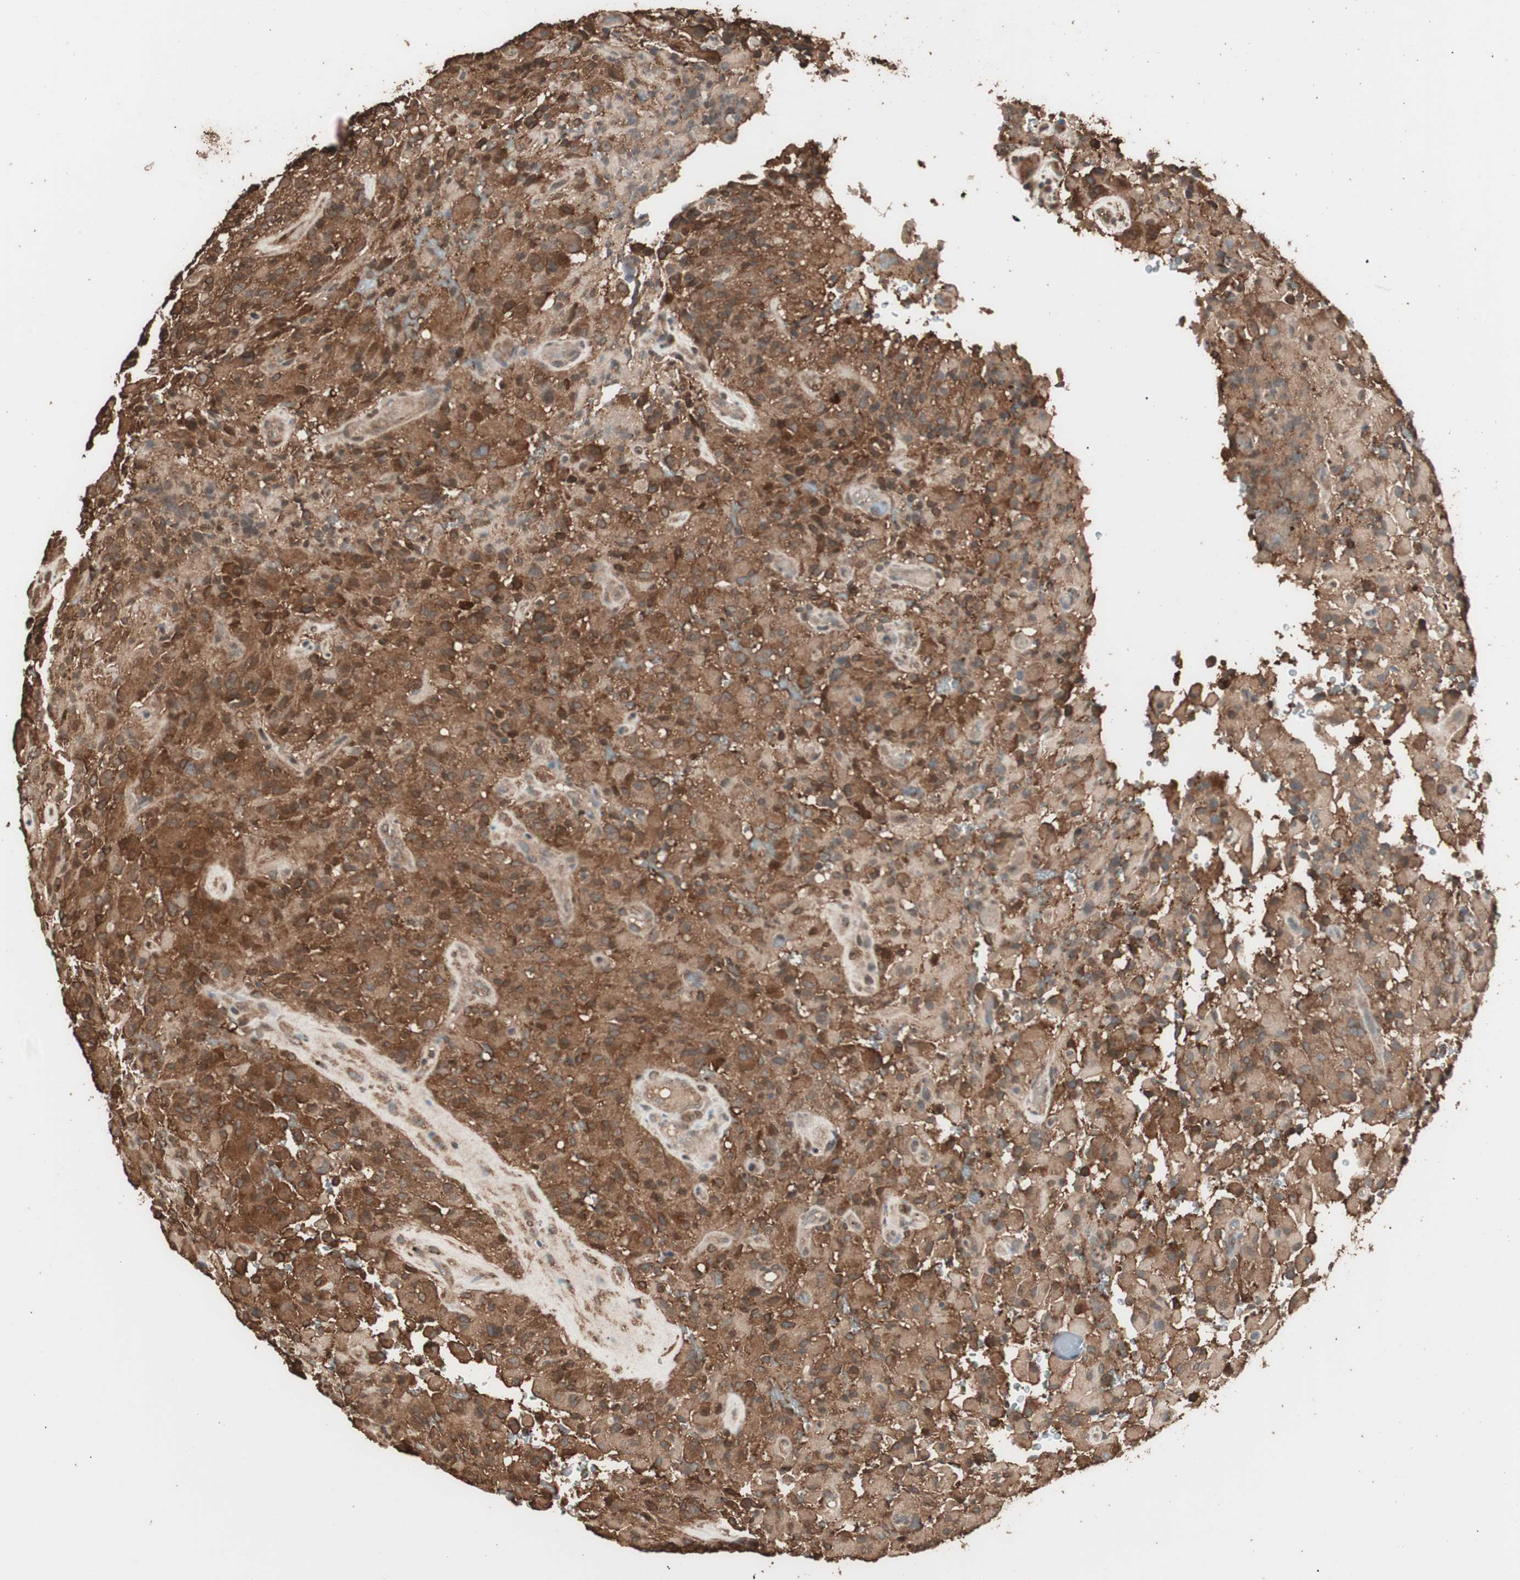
{"staining": {"intensity": "strong", "quantity": "25%-75%", "location": "cytoplasmic/membranous"}, "tissue": "glioma", "cell_type": "Tumor cells", "image_type": "cancer", "snomed": [{"axis": "morphology", "description": "Glioma, malignant, High grade"}, {"axis": "topography", "description": "Brain"}], "caption": "This histopathology image displays immunohistochemistry staining of malignant glioma (high-grade), with high strong cytoplasmic/membranous positivity in approximately 25%-75% of tumor cells.", "gene": "CCN4", "patient": {"sex": "male", "age": 71}}